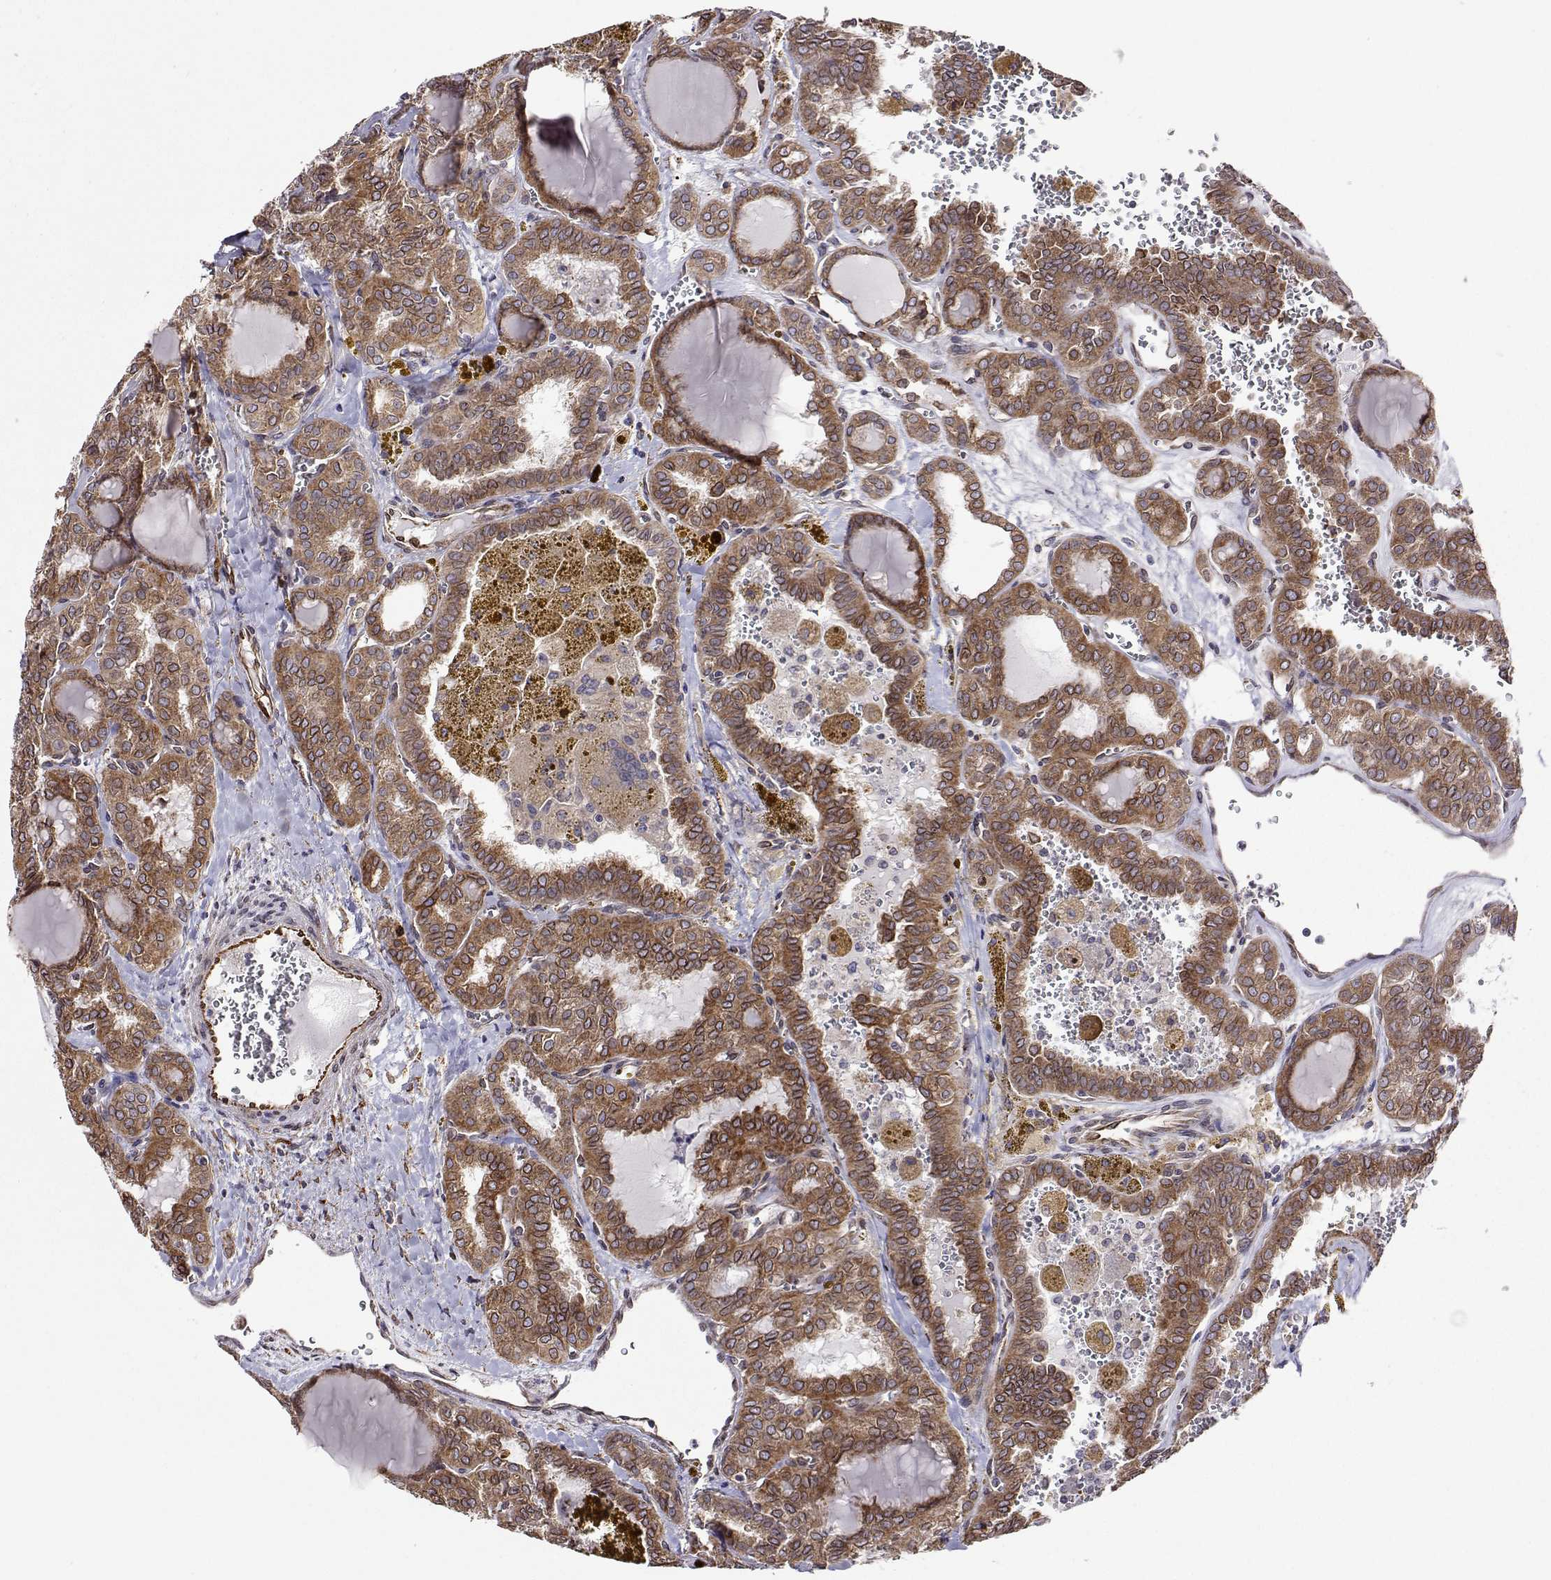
{"staining": {"intensity": "moderate", "quantity": ">75%", "location": "cytoplasmic/membranous"}, "tissue": "thyroid cancer", "cell_type": "Tumor cells", "image_type": "cancer", "snomed": [{"axis": "morphology", "description": "Papillary adenocarcinoma, NOS"}, {"axis": "topography", "description": "Thyroid gland"}], "caption": "A micrograph of thyroid cancer stained for a protein exhibits moderate cytoplasmic/membranous brown staining in tumor cells.", "gene": "PGRMC2", "patient": {"sex": "female", "age": 41}}